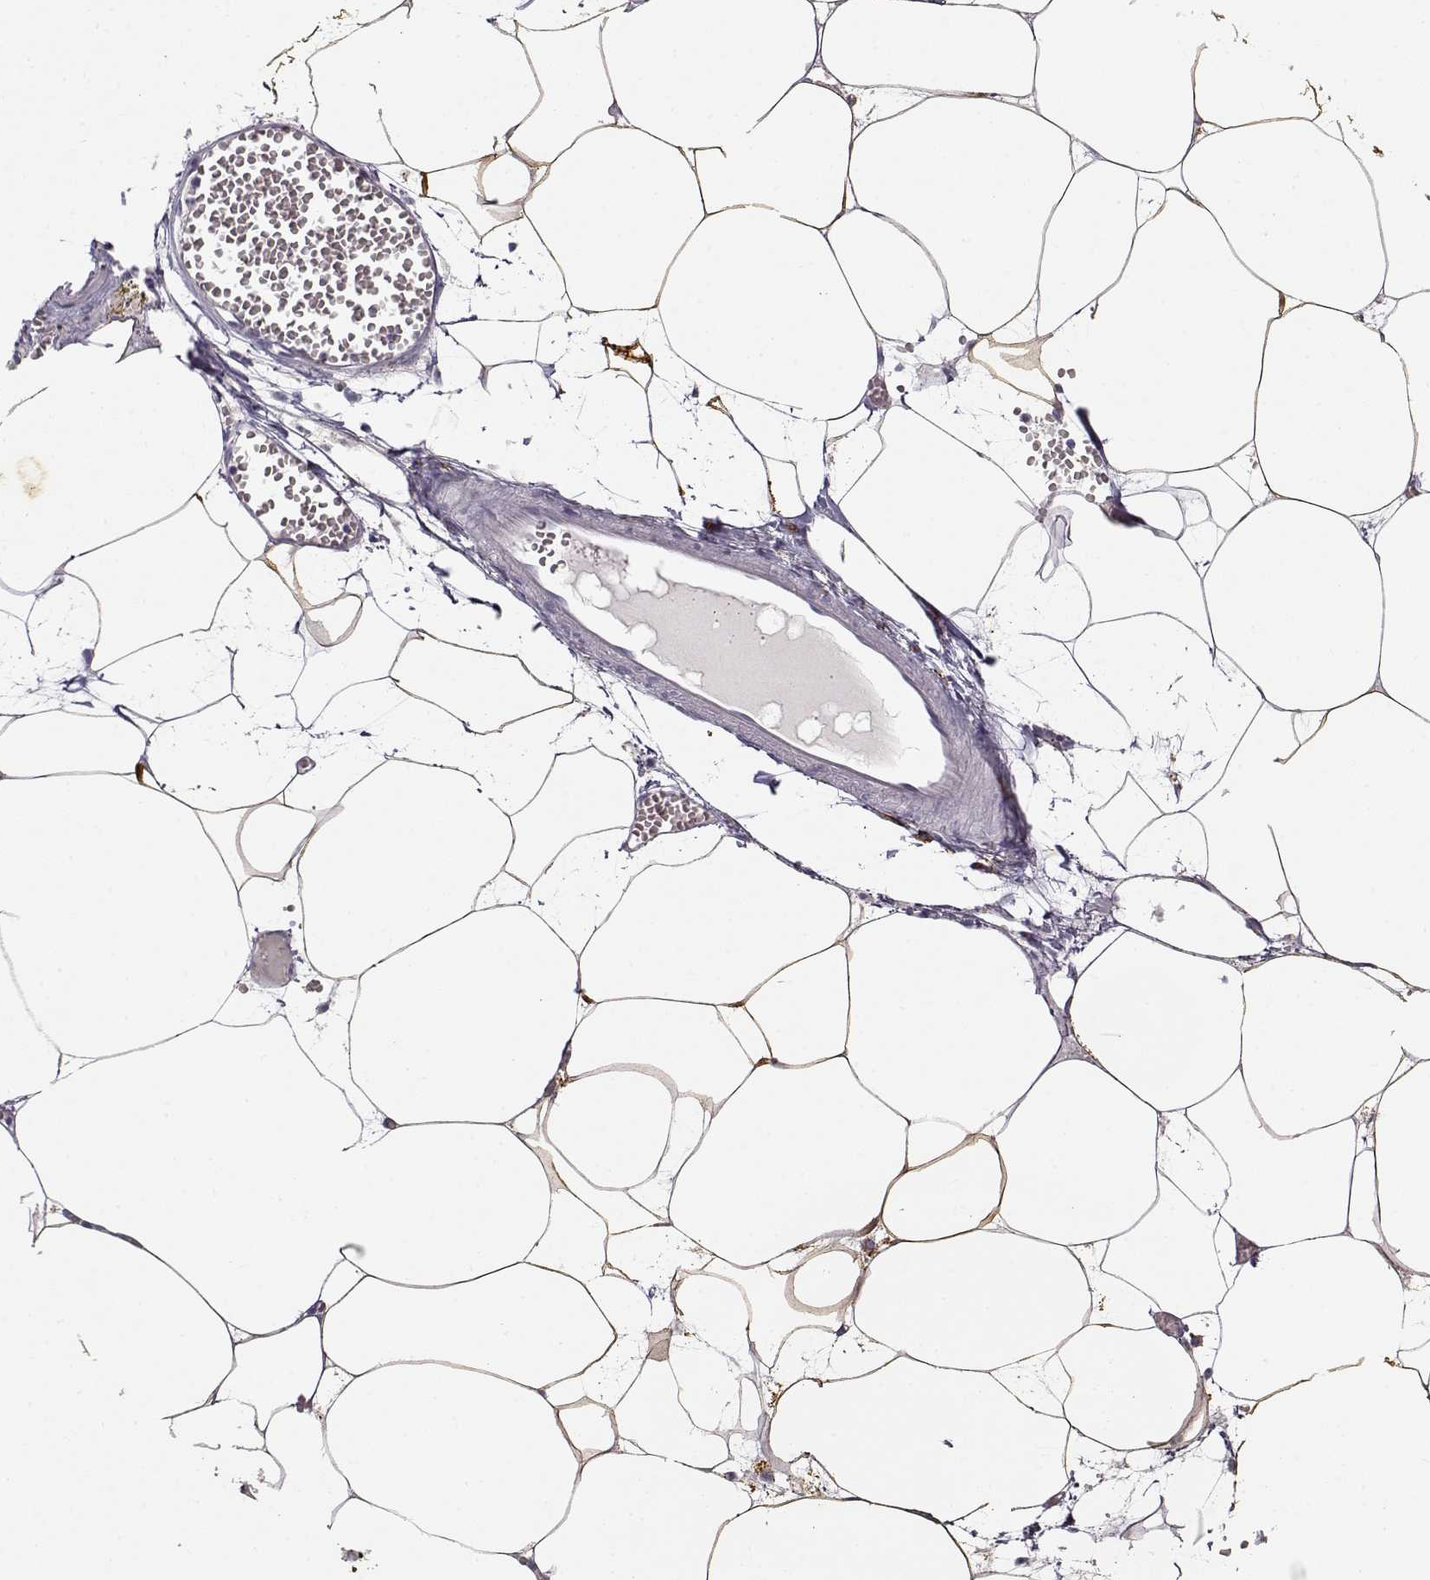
{"staining": {"intensity": "moderate", "quantity": "25%-75%", "location": "cytoplasmic/membranous,nuclear"}, "tissue": "adipose tissue", "cell_type": "Adipocytes", "image_type": "normal", "snomed": [{"axis": "morphology", "description": "Normal tissue, NOS"}, {"axis": "topography", "description": "Adipose tissue"}, {"axis": "topography", "description": "Pancreas"}, {"axis": "topography", "description": "Peripheral nerve tissue"}], "caption": "A histopathology image of adipose tissue stained for a protein displays moderate cytoplasmic/membranous,nuclear brown staining in adipocytes.", "gene": "S100B", "patient": {"sex": "female", "age": 58}}